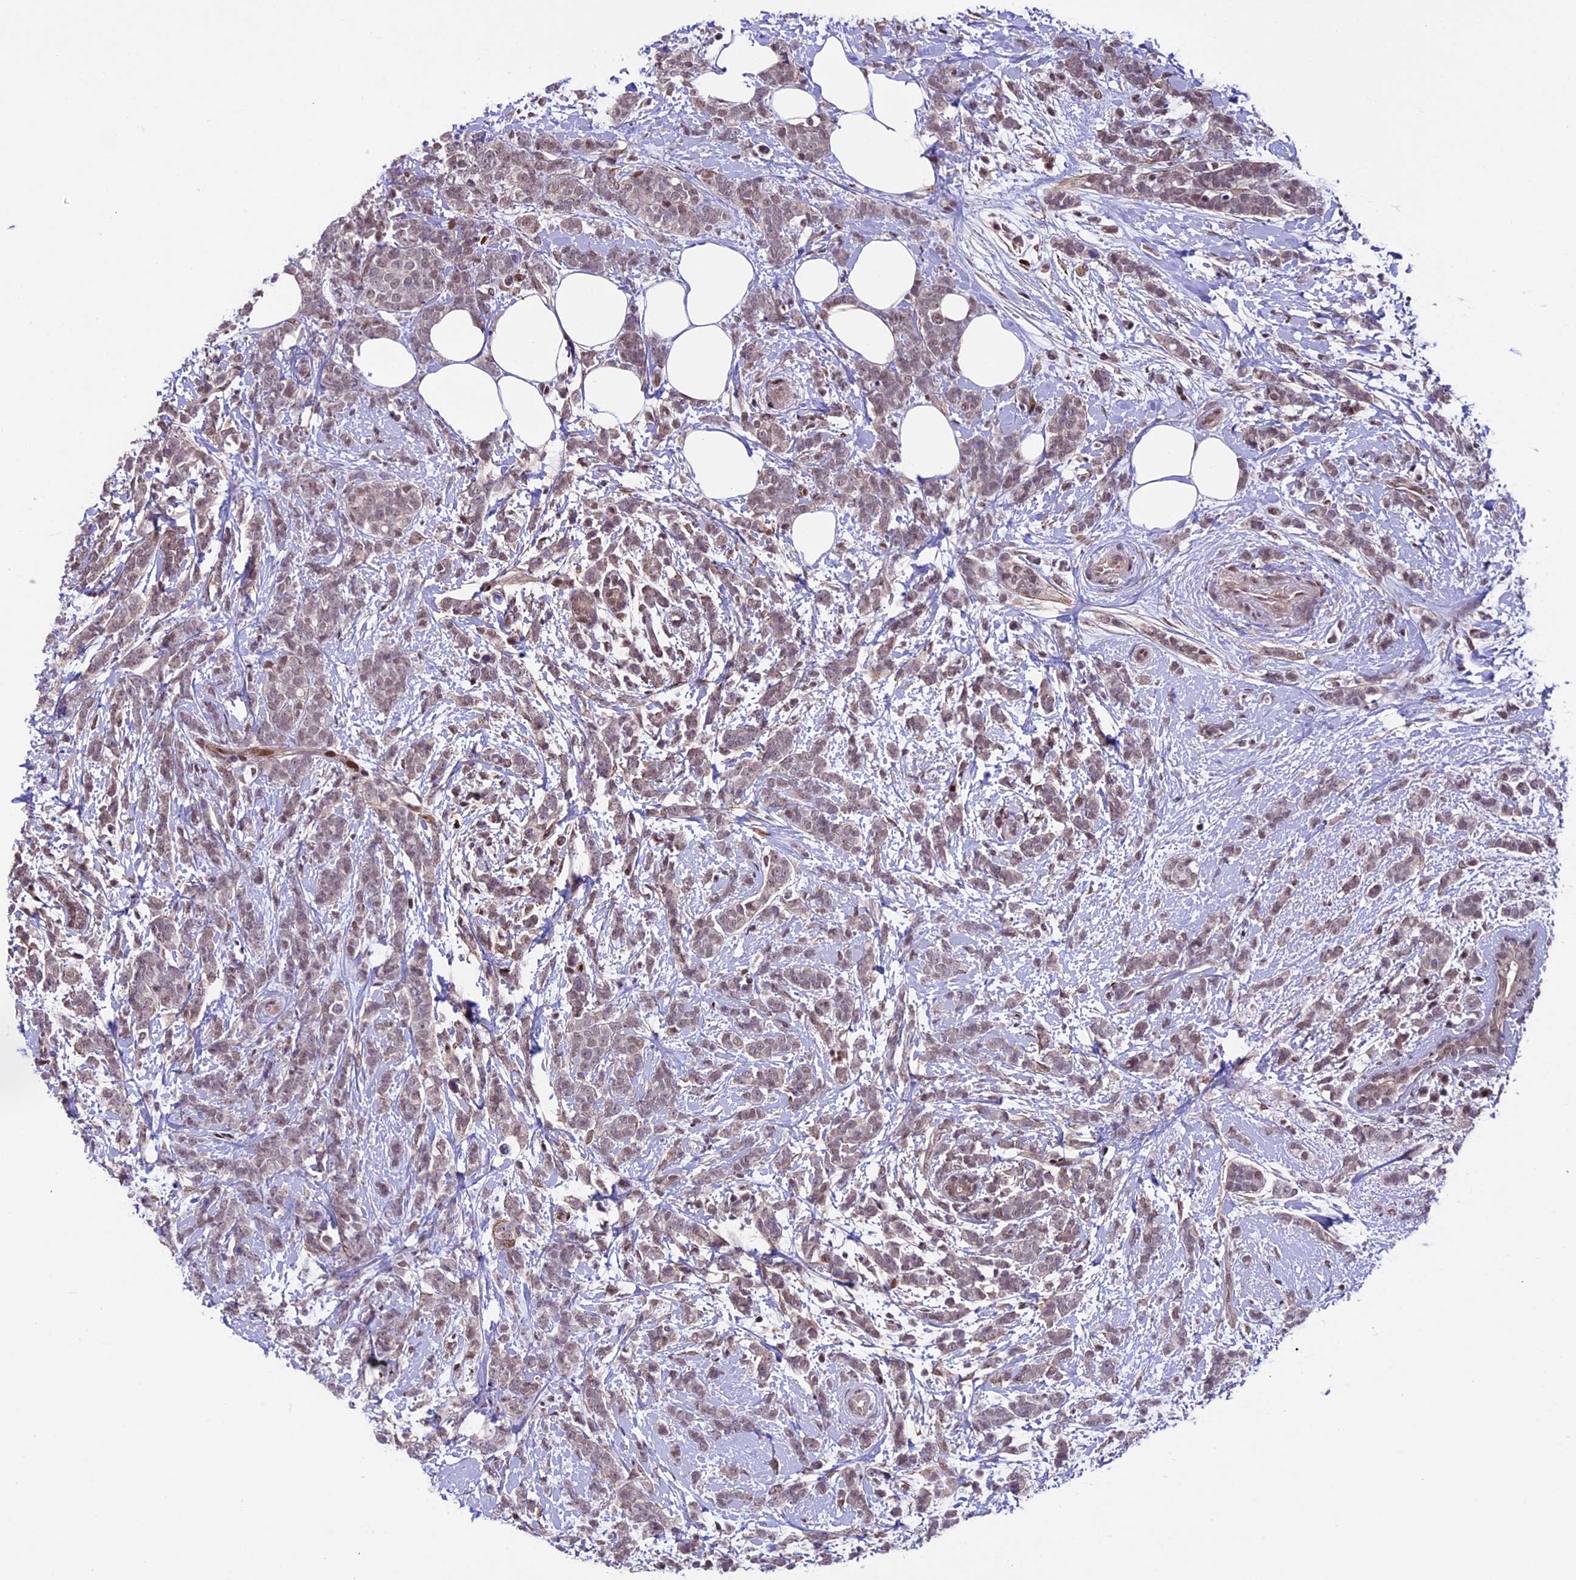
{"staining": {"intensity": "weak", "quantity": "25%-75%", "location": "nuclear"}, "tissue": "breast cancer", "cell_type": "Tumor cells", "image_type": "cancer", "snomed": [{"axis": "morphology", "description": "Lobular carcinoma"}, {"axis": "topography", "description": "Breast"}], "caption": "Human breast cancer stained with a brown dye shows weak nuclear positive expression in approximately 25%-75% of tumor cells.", "gene": "TCP11L2", "patient": {"sex": "female", "age": 58}}